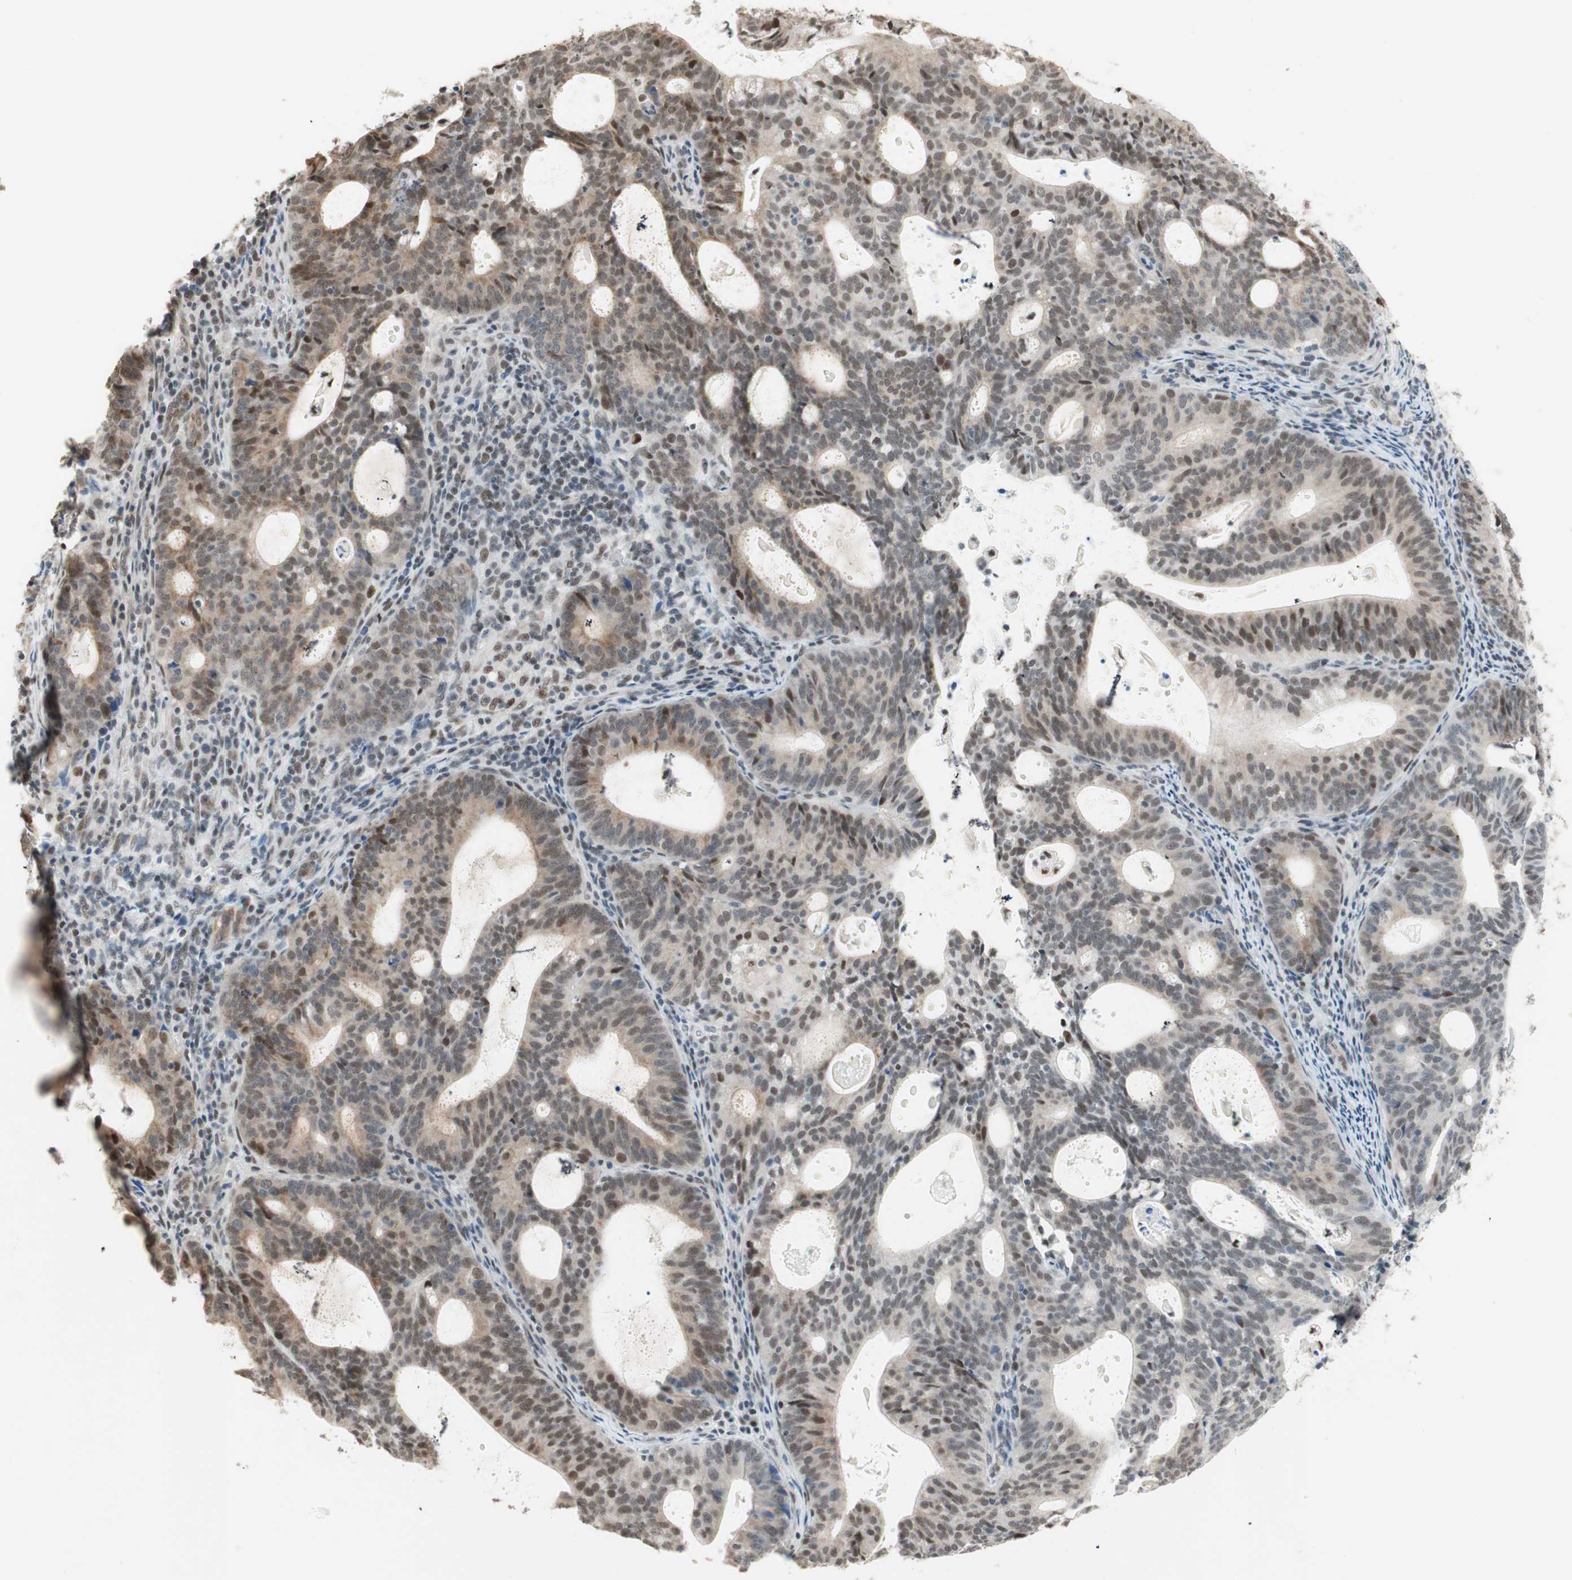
{"staining": {"intensity": "moderate", "quantity": ">75%", "location": "cytoplasmic/membranous,nuclear"}, "tissue": "endometrial cancer", "cell_type": "Tumor cells", "image_type": "cancer", "snomed": [{"axis": "morphology", "description": "Adenocarcinoma, NOS"}, {"axis": "topography", "description": "Uterus"}], "caption": "This is an image of immunohistochemistry (IHC) staining of endometrial cancer, which shows moderate staining in the cytoplasmic/membranous and nuclear of tumor cells.", "gene": "ZBTB17", "patient": {"sex": "female", "age": 83}}